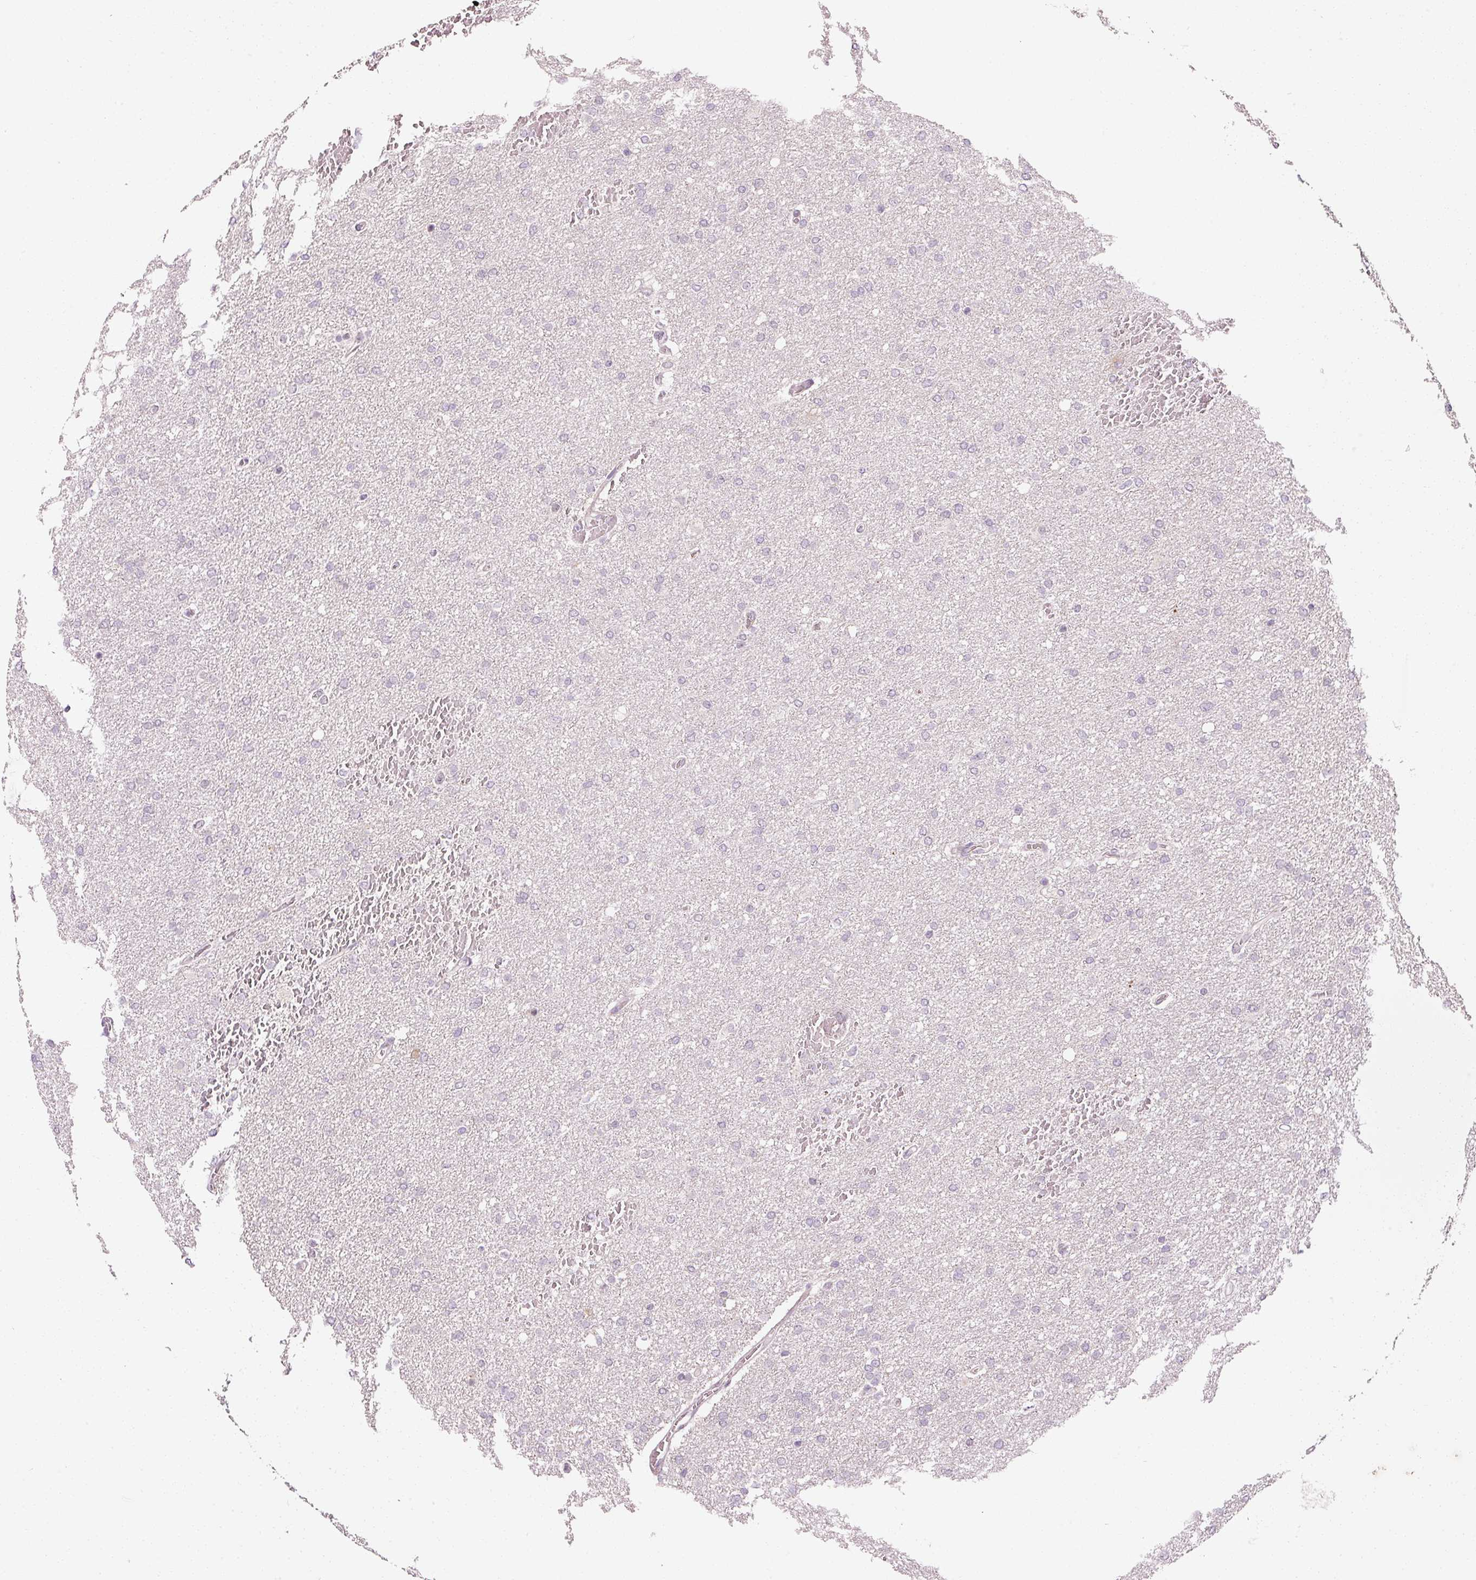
{"staining": {"intensity": "negative", "quantity": "none", "location": "none"}, "tissue": "glioma", "cell_type": "Tumor cells", "image_type": "cancer", "snomed": [{"axis": "morphology", "description": "Glioma, malignant, High grade"}, {"axis": "topography", "description": "Cerebral cortex"}], "caption": "Tumor cells are negative for protein expression in human malignant high-grade glioma.", "gene": "ANKRD20A1", "patient": {"sex": "female", "age": 36}}